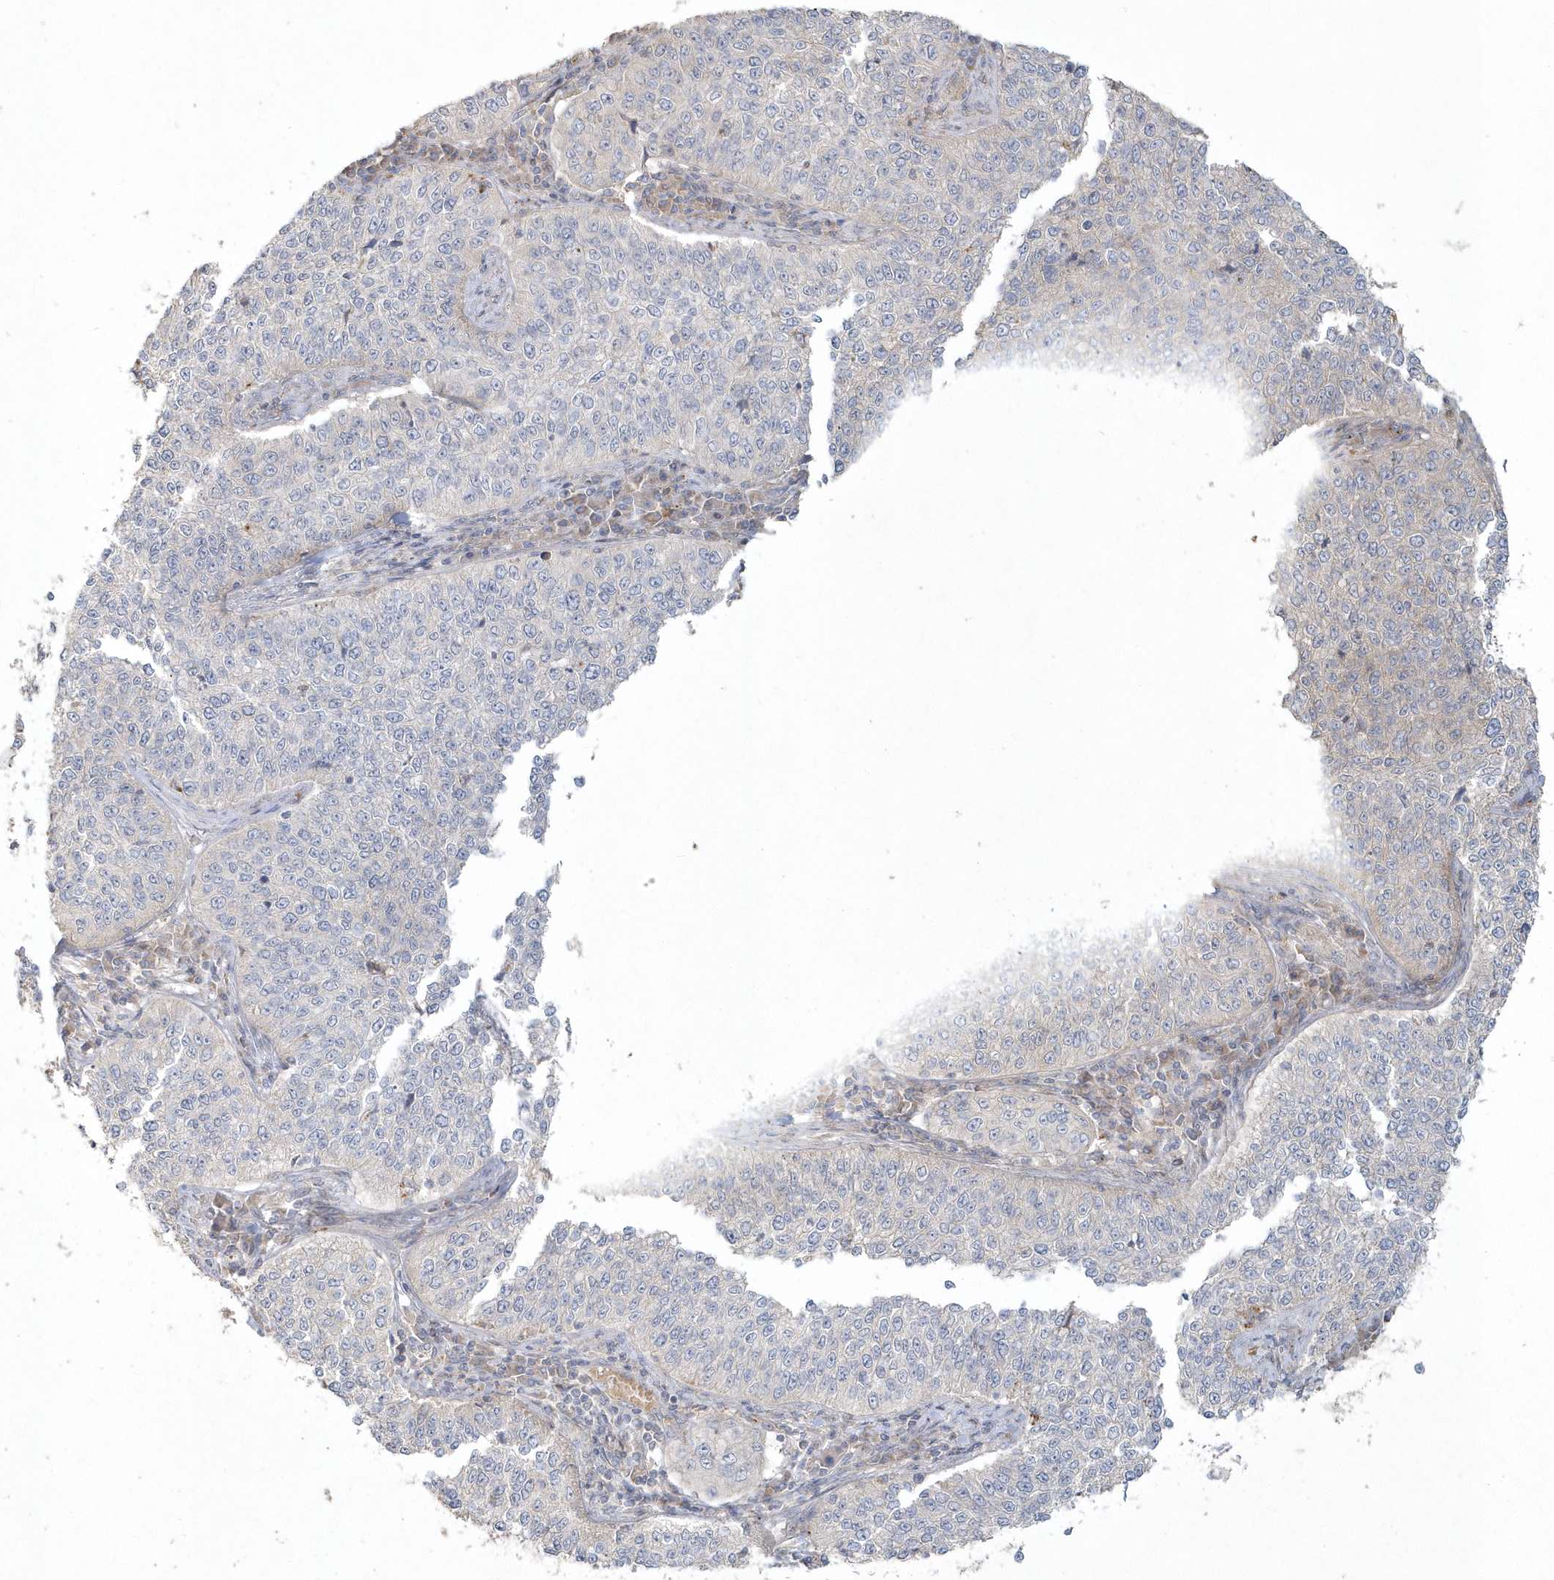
{"staining": {"intensity": "negative", "quantity": "none", "location": "none"}, "tissue": "cervical cancer", "cell_type": "Tumor cells", "image_type": "cancer", "snomed": [{"axis": "morphology", "description": "Squamous cell carcinoma, NOS"}, {"axis": "topography", "description": "Cervix"}], "caption": "Protein analysis of cervical squamous cell carcinoma demonstrates no significant expression in tumor cells.", "gene": "BLTP3A", "patient": {"sex": "female", "age": 35}}